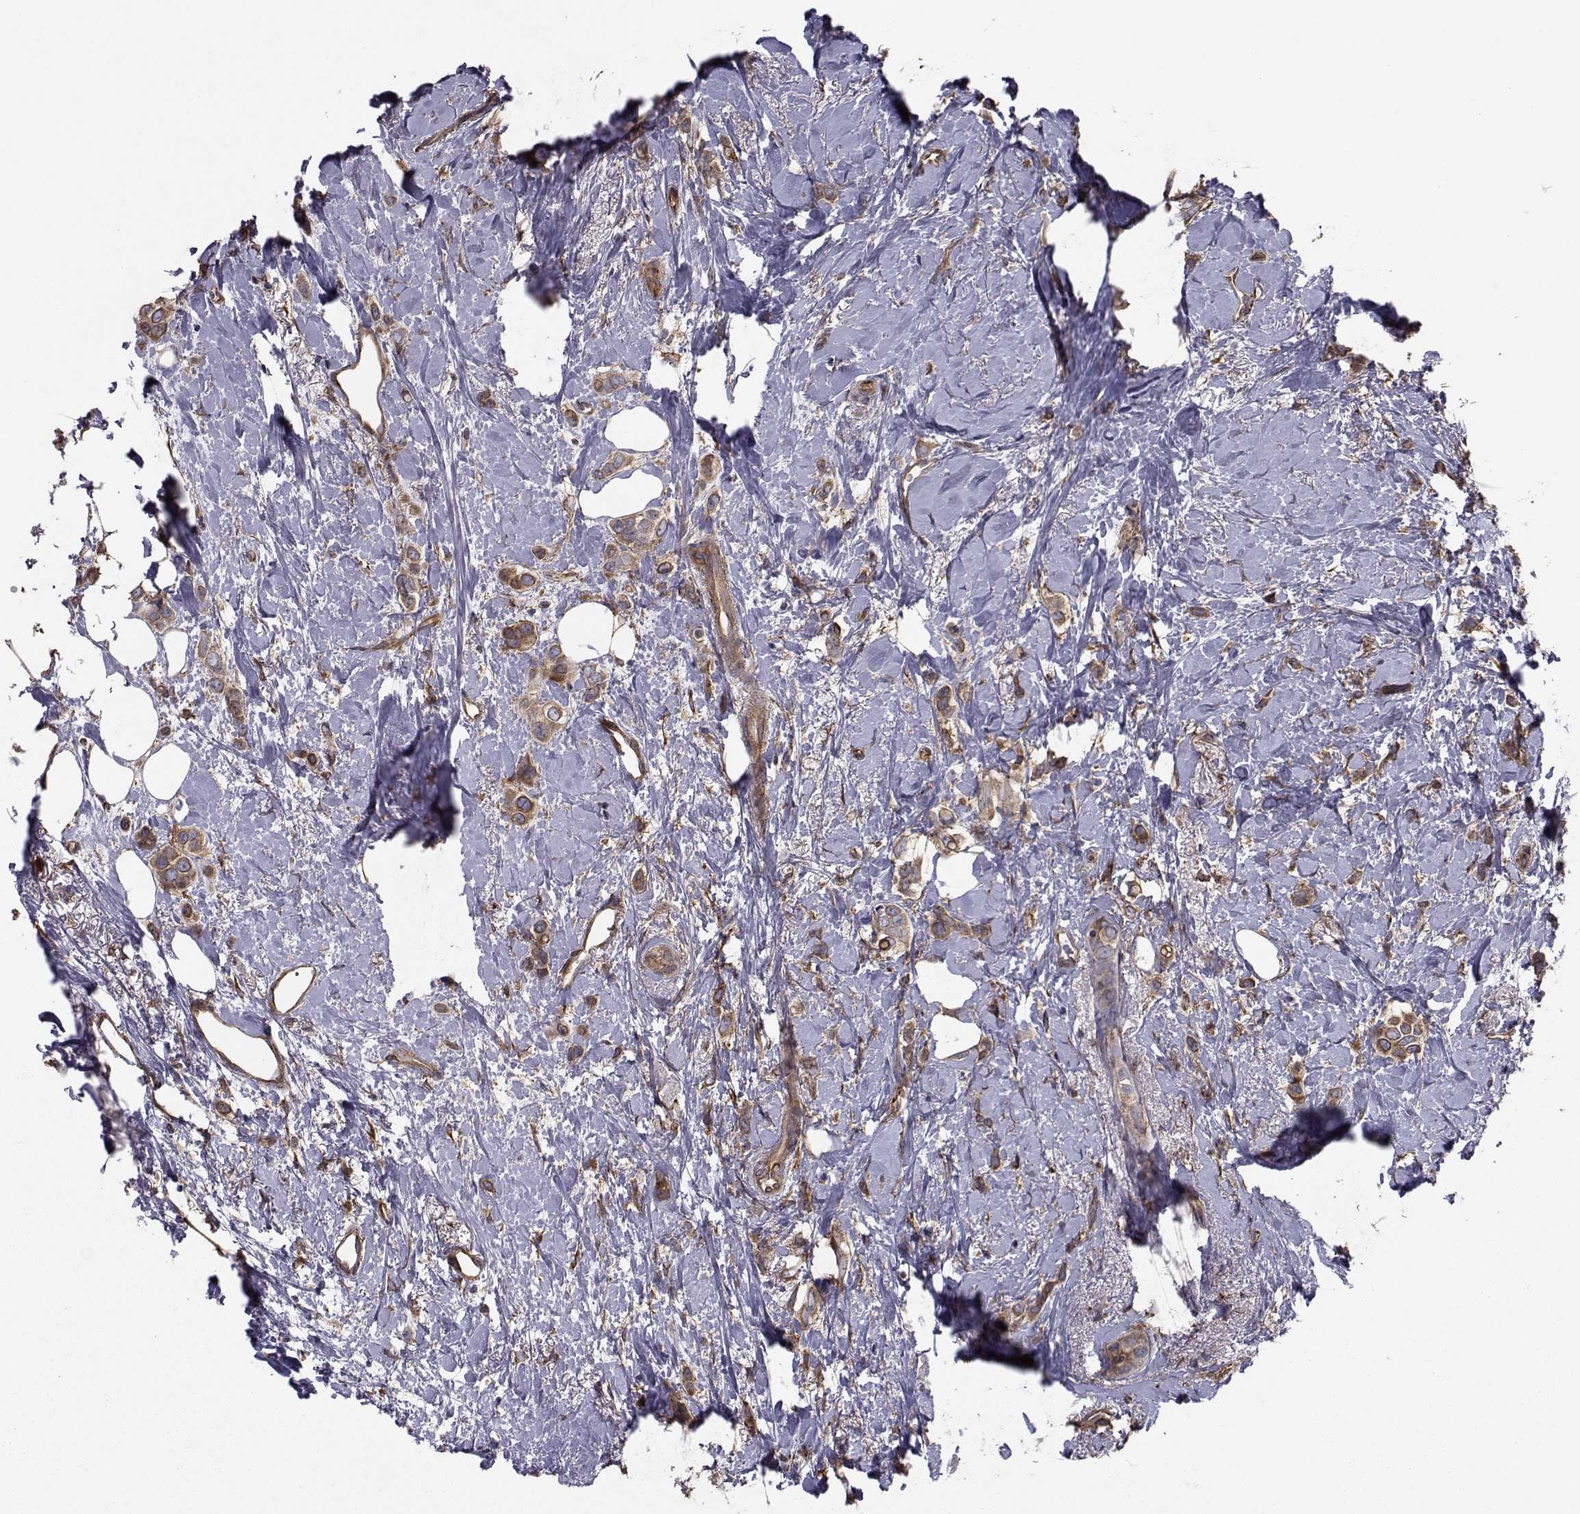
{"staining": {"intensity": "moderate", "quantity": ">75%", "location": "cytoplasmic/membranous"}, "tissue": "breast cancer", "cell_type": "Tumor cells", "image_type": "cancer", "snomed": [{"axis": "morphology", "description": "Lobular carcinoma"}, {"axis": "topography", "description": "Breast"}], "caption": "Immunohistochemistry (IHC) histopathology image of human breast cancer (lobular carcinoma) stained for a protein (brown), which demonstrates medium levels of moderate cytoplasmic/membranous positivity in about >75% of tumor cells.", "gene": "TRIP10", "patient": {"sex": "female", "age": 66}}